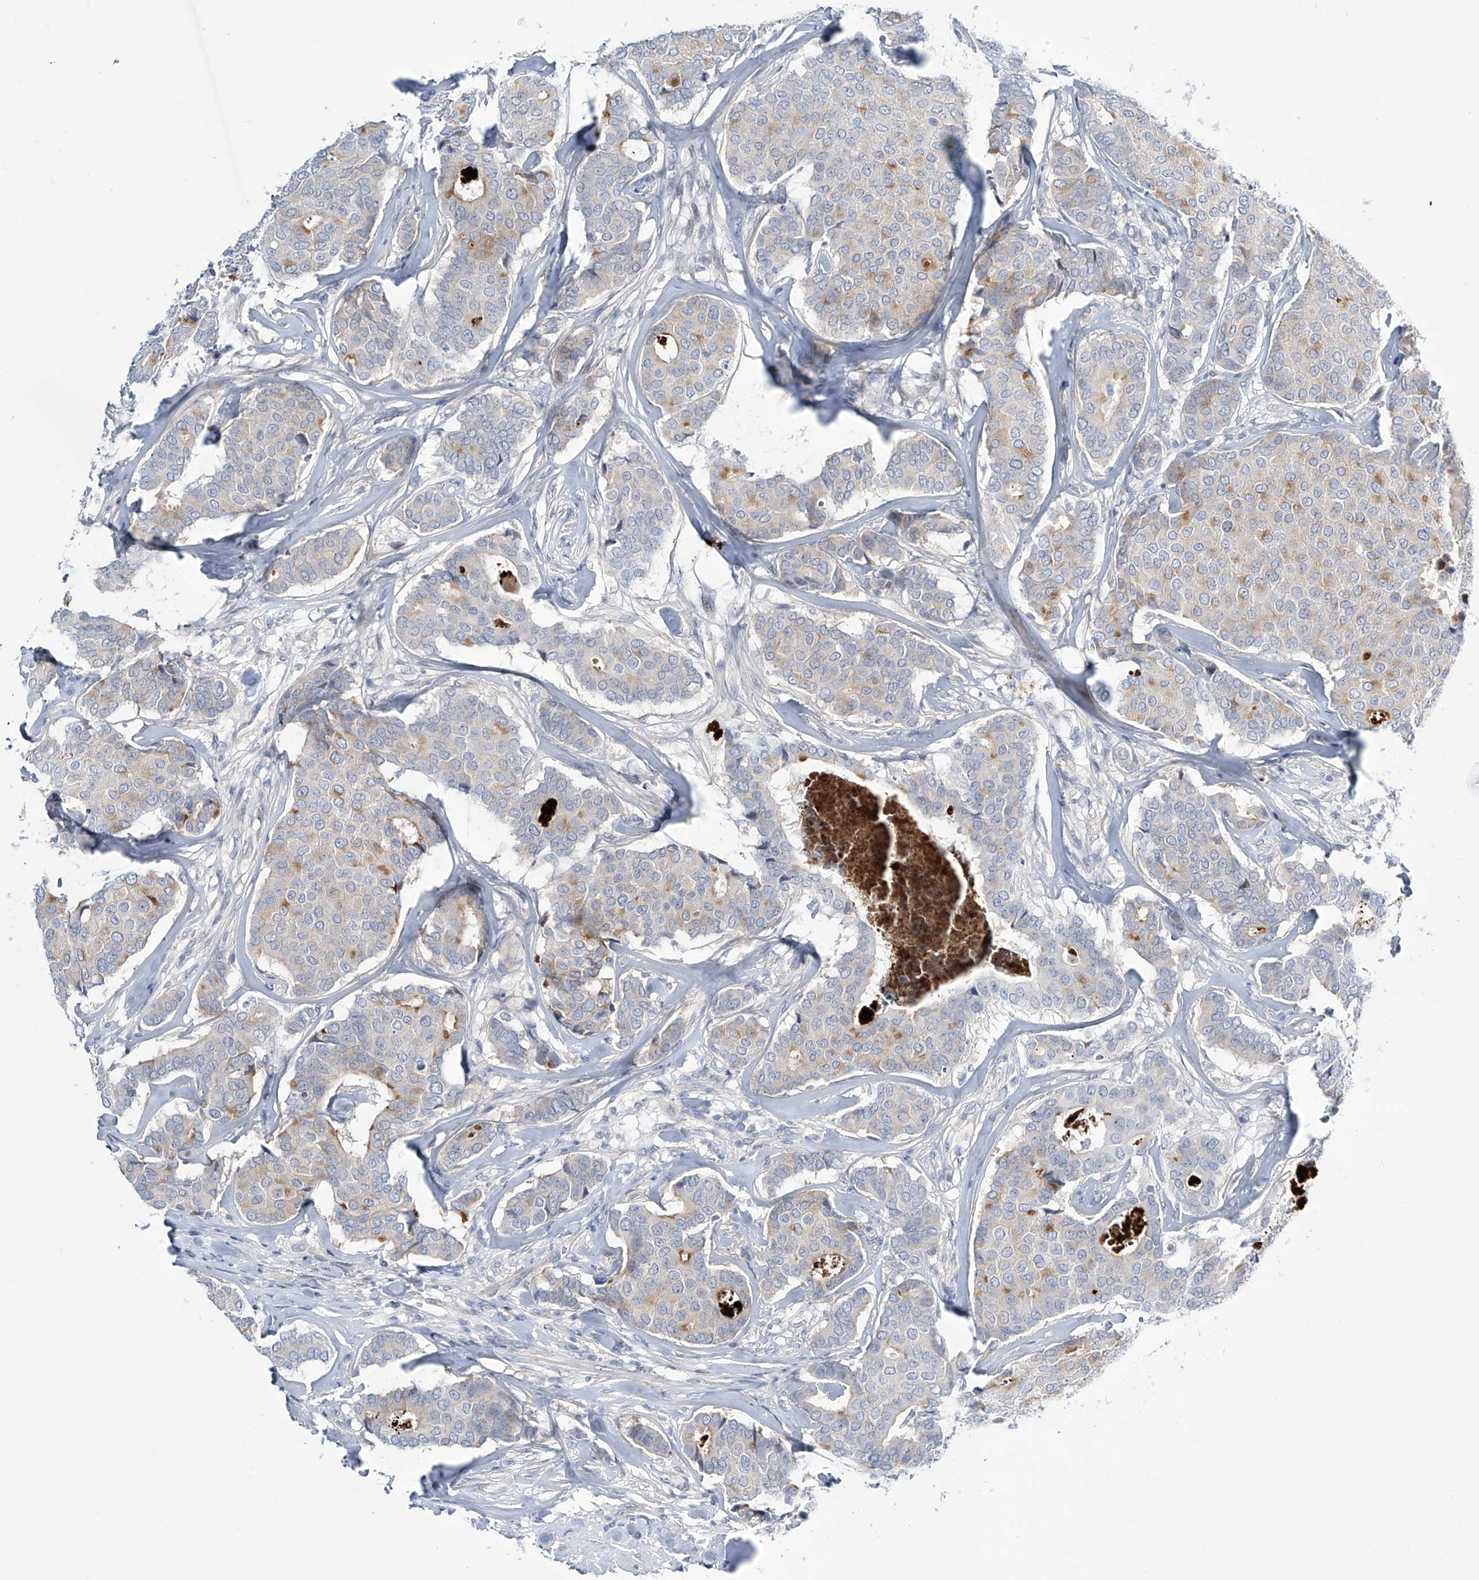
{"staining": {"intensity": "moderate", "quantity": "<25%", "location": "cytoplasmic/membranous"}, "tissue": "breast cancer", "cell_type": "Tumor cells", "image_type": "cancer", "snomed": [{"axis": "morphology", "description": "Duct carcinoma"}, {"axis": "topography", "description": "Breast"}], "caption": "Immunohistochemistry image of neoplastic tissue: infiltrating ductal carcinoma (breast) stained using immunohistochemistry demonstrates low levels of moderate protein expression localized specifically in the cytoplasmic/membranous of tumor cells, appearing as a cytoplasmic/membranous brown color.", "gene": "TRIM60", "patient": {"sex": "female", "age": 75}}